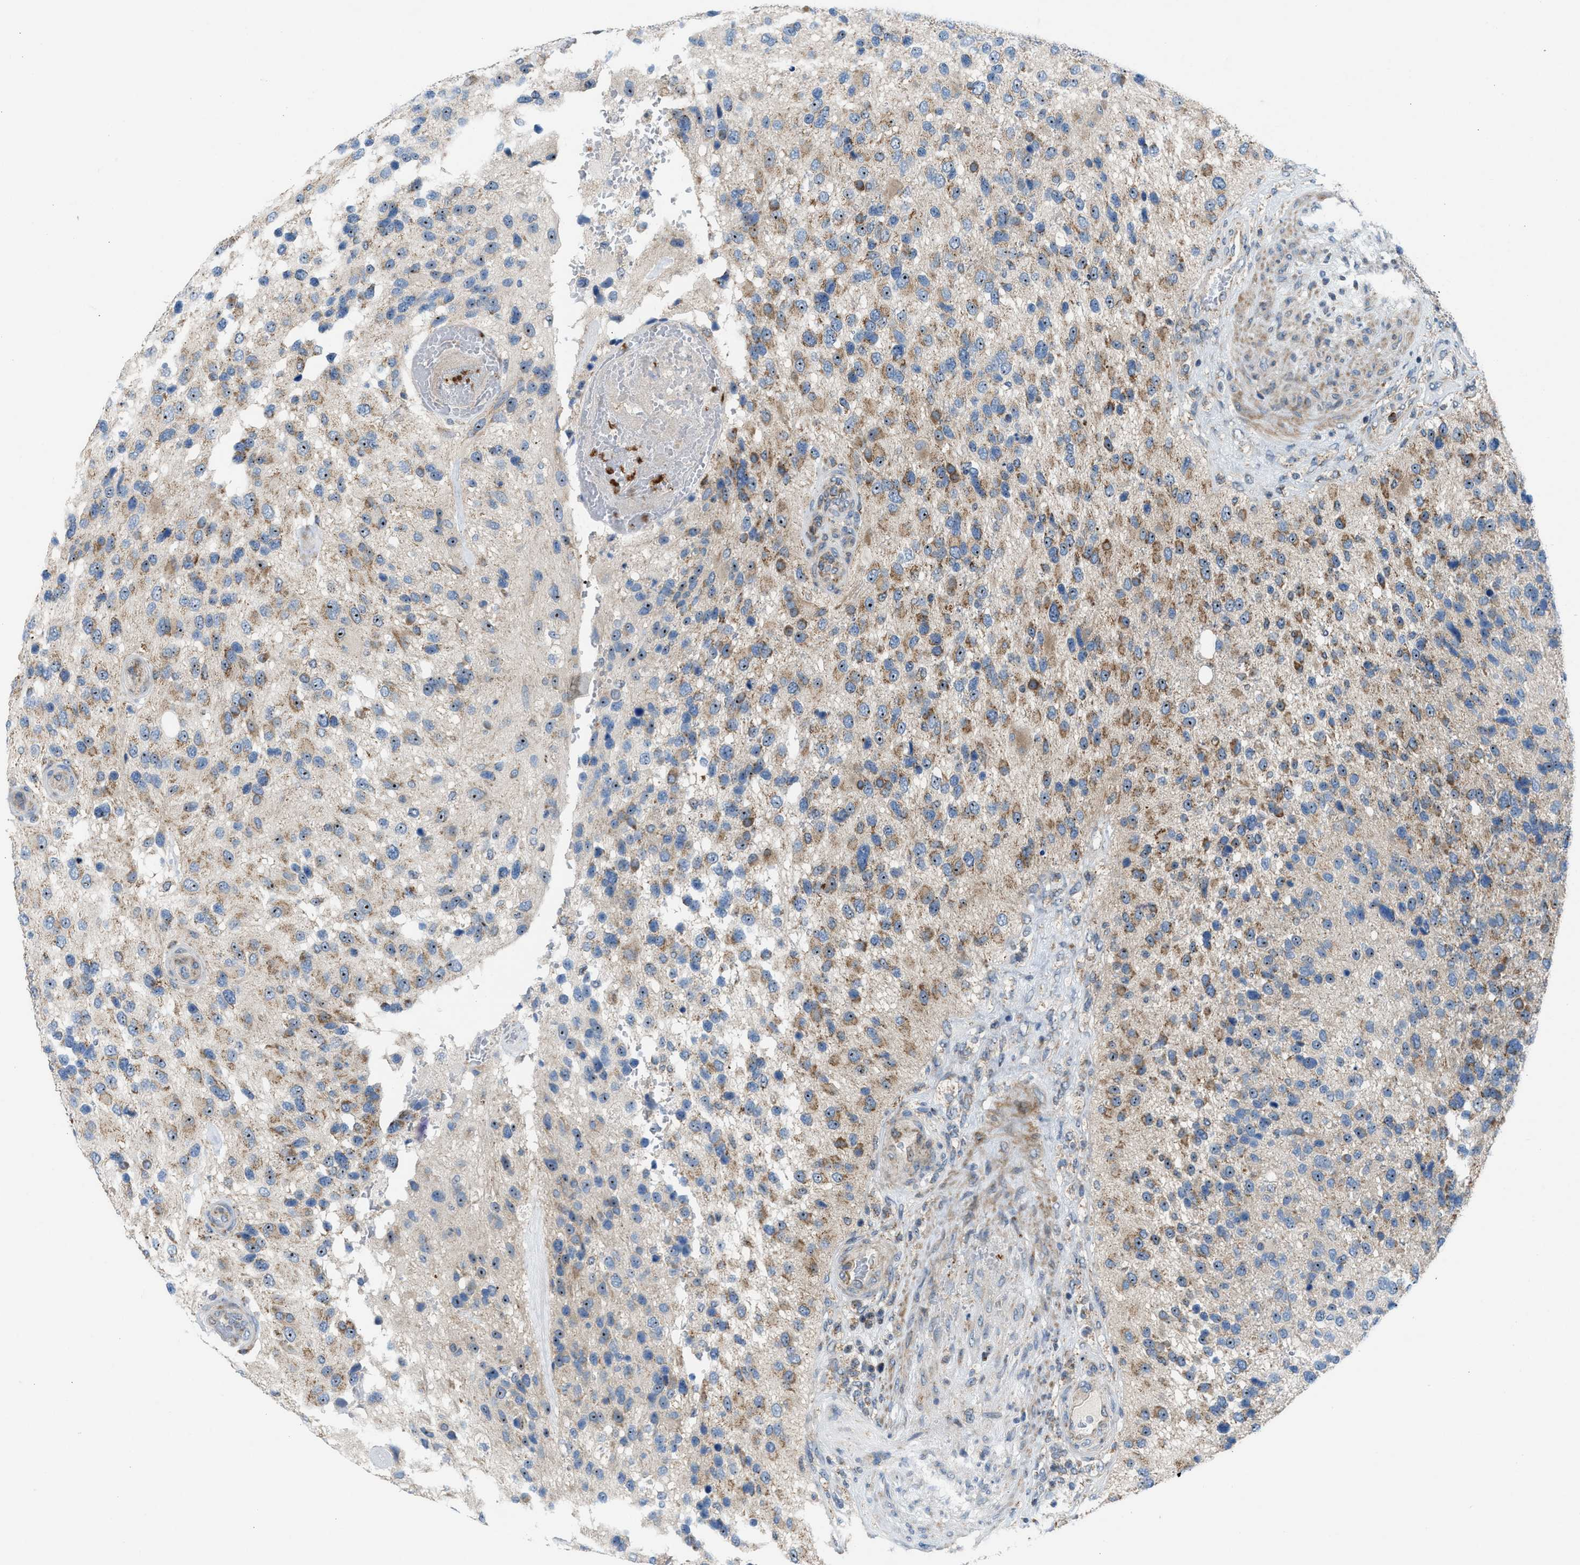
{"staining": {"intensity": "moderate", "quantity": ">75%", "location": "cytoplasmic/membranous,nuclear"}, "tissue": "glioma", "cell_type": "Tumor cells", "image_type": "cancer", "snomed": [{"axis": "morphology", "description": "Glioma, malignant, High grade"}, {"axis": "topography", "description": "Brain"}], "caption": "This histopathology image exhibits immunohistochemistry staining of human malignant glioma (high-grade), with medium moderate cytoplasmic/membranous and nuclear expression in about >75% of tumor cells.", "gene": "TPH1", "patient": {"sex": "female", "age": 58}}